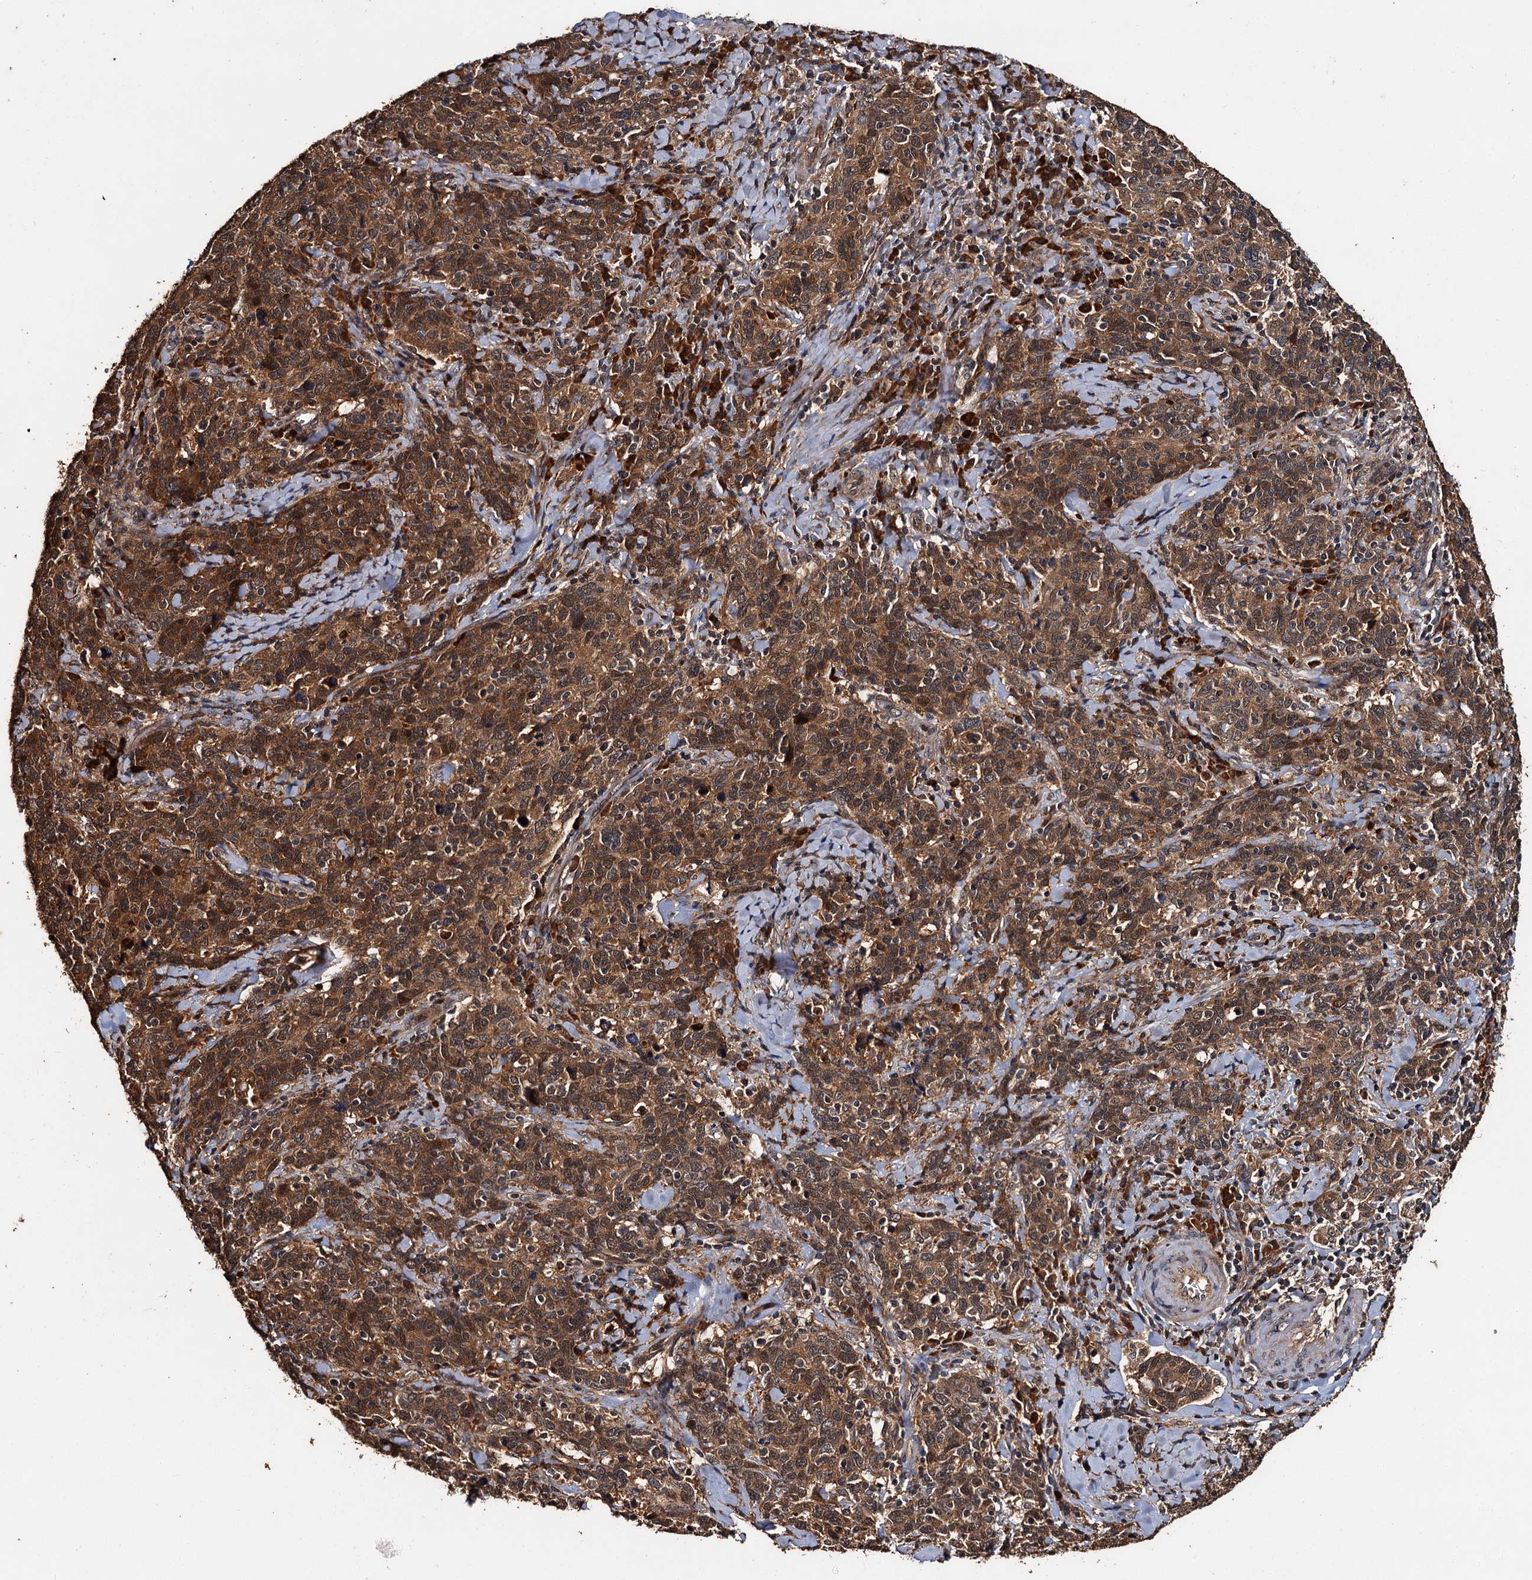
{"staining": {"intensity": "moderate", "quantity": ">75%", "location": "cytoplasmic/membranous"}, "tissue": "cervical cancer", "cell_type": "Tumor cells", "image_type": "cancer", "snomed": [{"axis": "morphology", "description": "Squamous cell carcinoma, NOS"}, {"axis": "topography", "description": "Cervix"}], "caption": "A medium amount of moderate cytoplasmic/membranous staining is seen in about >75% of tumor cells in squamous cell carcinoma (cervical) tissue.", "gene": "SLC46A3", "patient": {"sex": "female", "age": 41}}